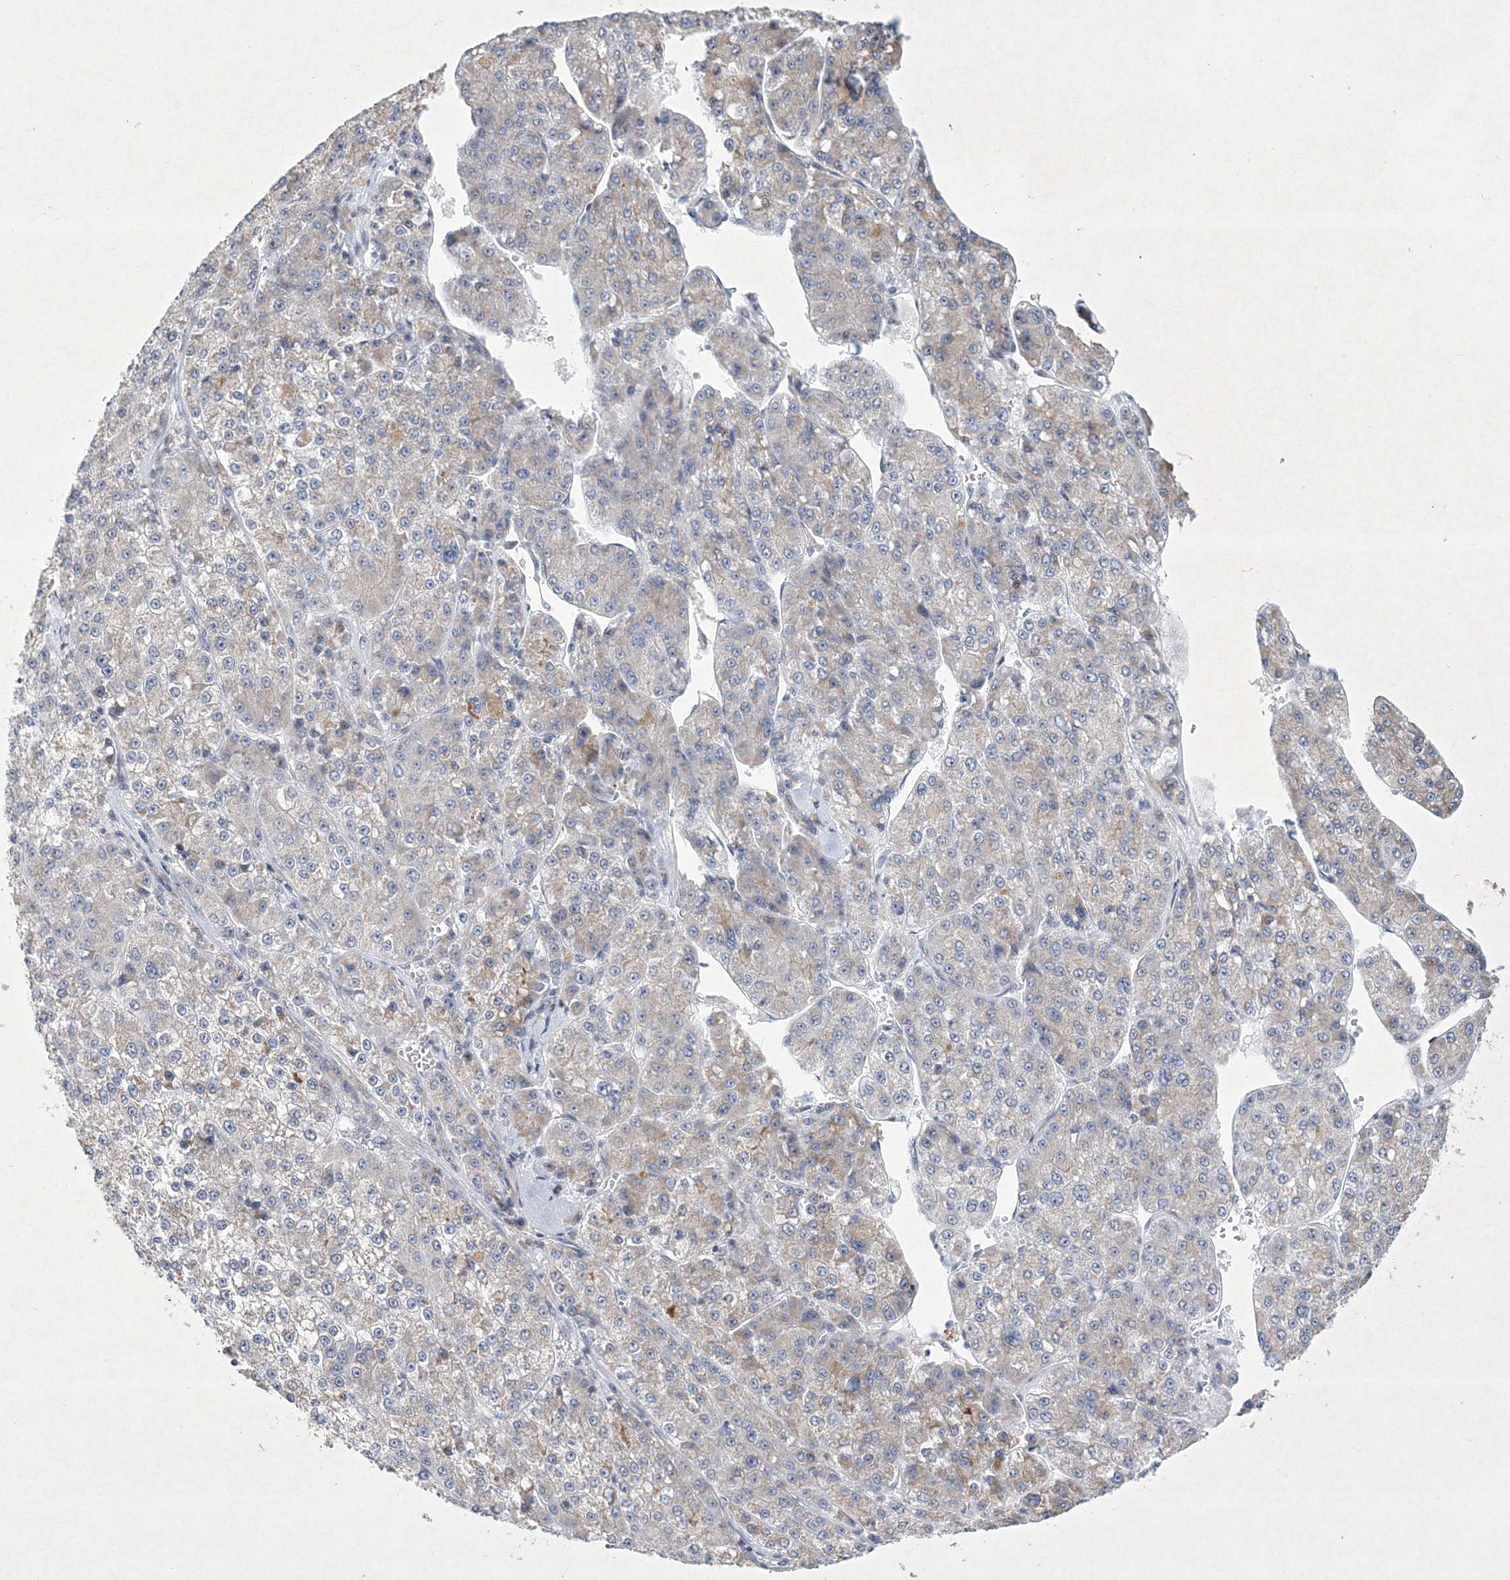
{"staining": {"intensity": "weak", "quantity": ">75%", "location": "cytoplasmic/membranous"}, "tissue": "liver cancer", "cell_type": "Tumor cells", "image_type": "cancer", "snomed": [{"axis": "morphology", "description": "Carcinoma, Hepatocellular, NOS"}, {"axis": "topography", "description": "Liver"}], "caption": "Immunohistochemistry (IHC) staining of liver hepatocellular carcinoma, which shows low levels of weak cytoplasmic/membranous positivity in approximately >75% of tumor cells indicating weak cytoplasmic/membranous protein staining. The staining was performed using DAB (brown) for protein detection and nuclei were counterstained in hematoxylin (blue).", "gene": "CES4A", "patient": {"sex": "female", "age": 73}}